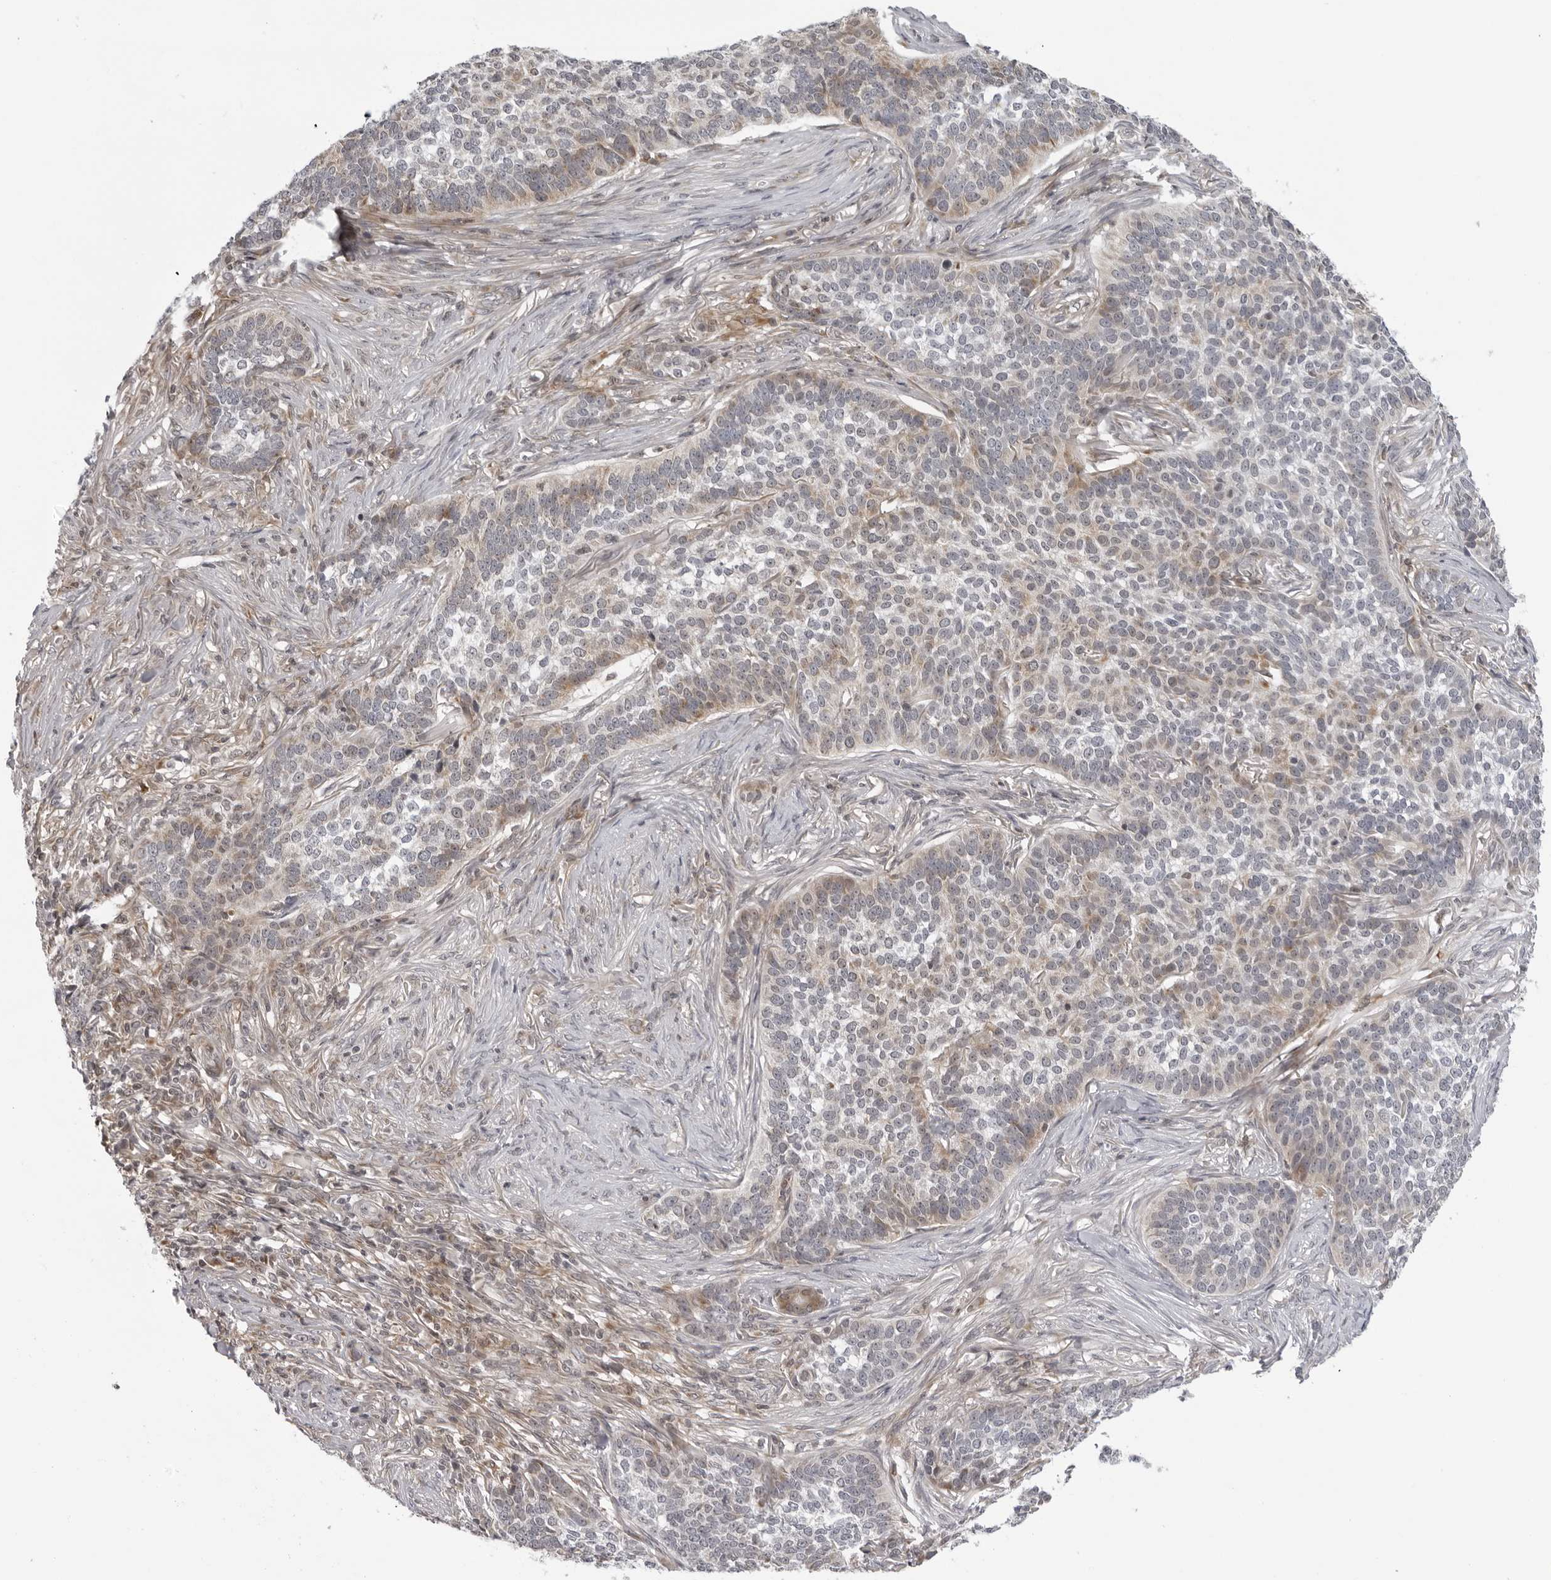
{"staining": {"intensity": "weak", "quantity": "25%-75%", "location": "cytoplasmic/membranous"}, "tissue": "skin cancer", "cell_type": "Tumor cells", "image_type": "cancer", "snomed": [{"axis": "morphology", "description": "Basal cell carcinoma"}, {"axis": "topography", "description": "Skin"}], "caption": "This photomicrograph displays skin basal cell carcinoma stained with immunohistochemistry to label a protein in brown. The cytoplasmic/membranous of tumor cells show weak positivity for the protein. Nuclei are counter-stained blue.", "gene": "MRPS15", "patient": {"sex": "male", "age": 85}}